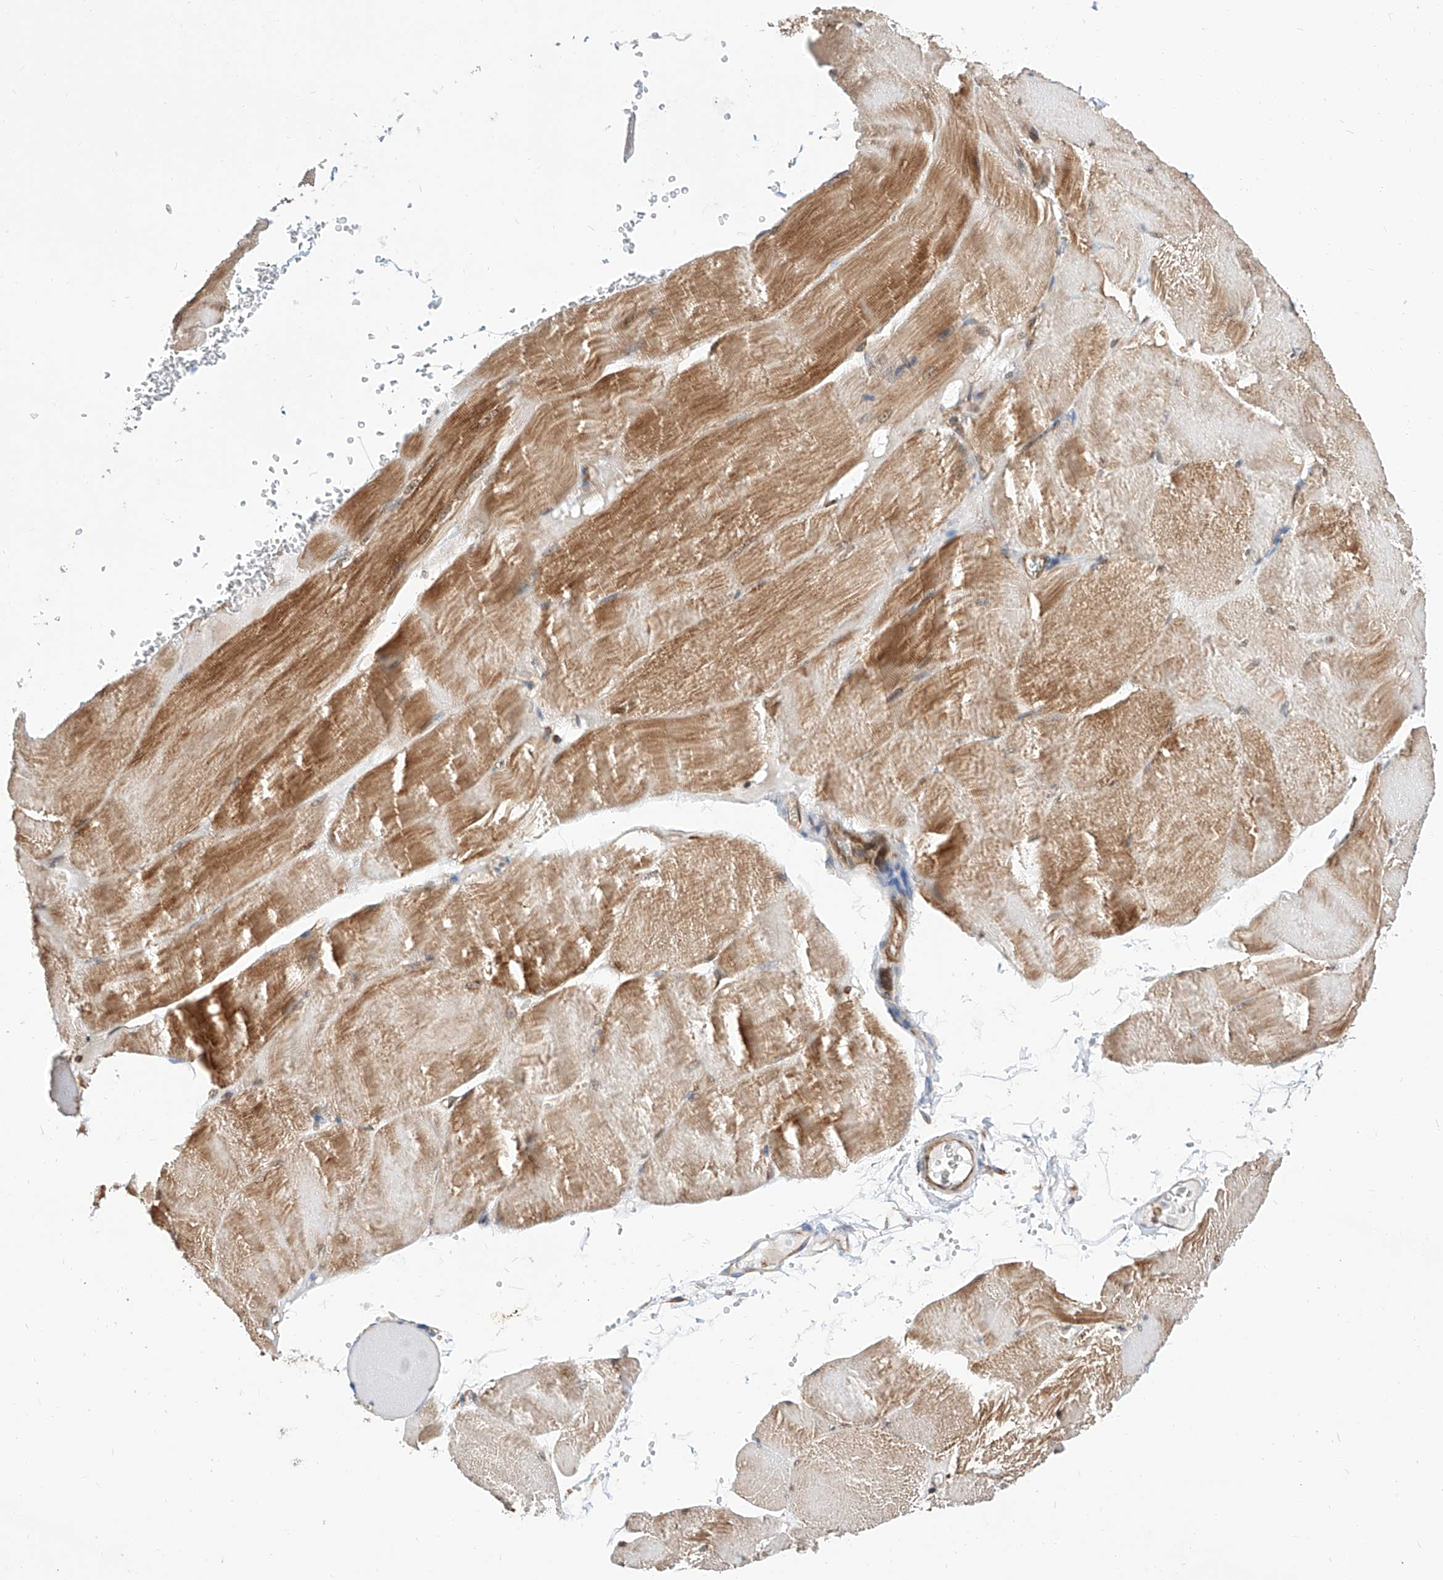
{"staining": {"intensity": "moderate", "quantity": ">75%", "location": "cytoplasmic/membranous"}, "tissue": "skeletal muscle", "cell_type": "Myocytes", "image_type": "normal", "snomed": [{"axis": "morphology", "description": "Normal tissue, NOS"}, {"axis": "morphology", "description": "Basal cell carcinoma"}, {"axis": "topography", "description": "Skeletal muscle"}], "caption": "The immunohistochemical stain shows moderate cytoplasmic/membranous expression in myocytes of benign skeletal muscle. Nuclei are stained in blue.", "gene": "ISCA2", "patient": {"sex": "female", "age": 64}}